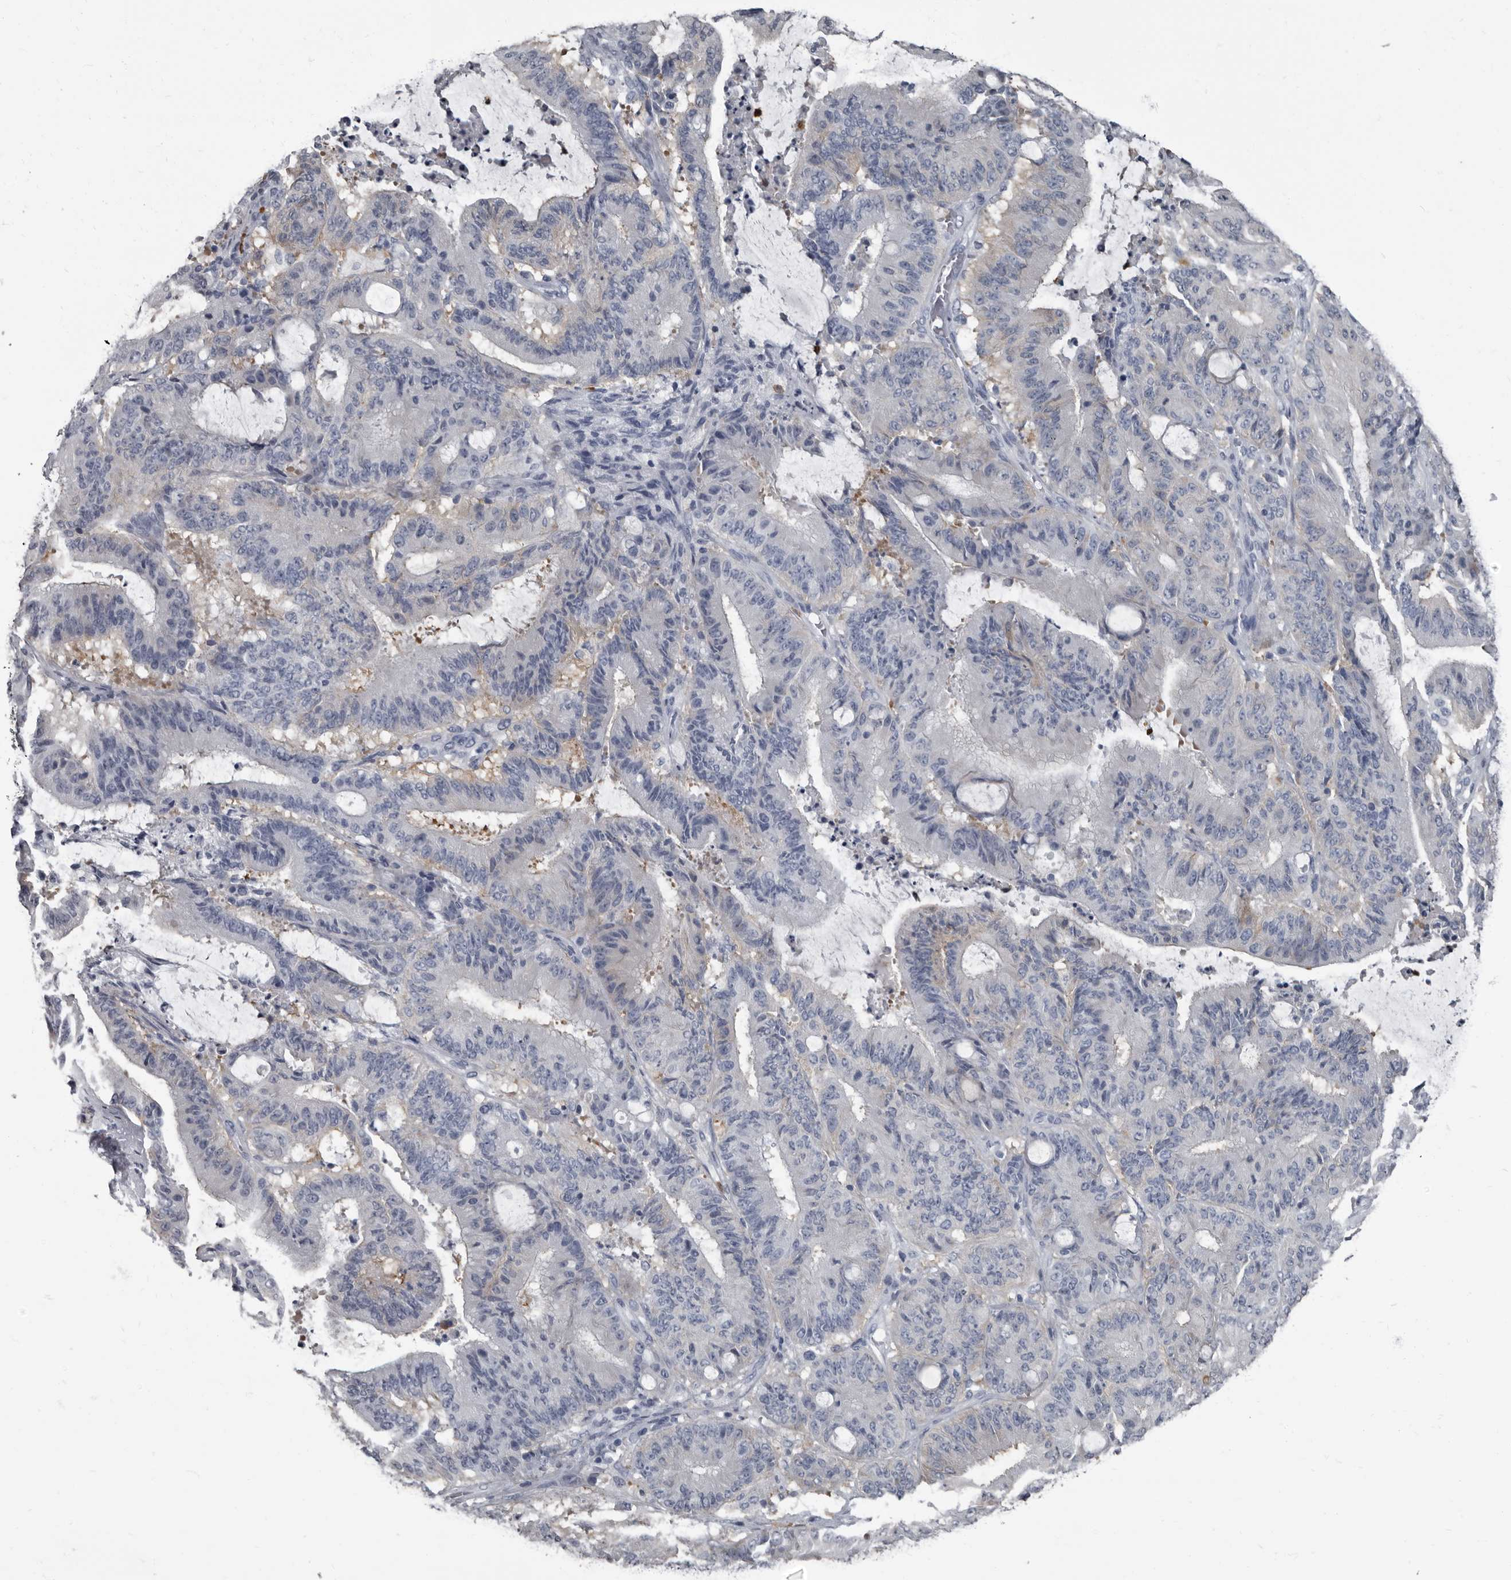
{"staining": {"intensity": "negative", "quantity": "none", "location": "none"}, "tissue": "liver cancer", "cell_type": "Tumor cells", "image_type": "cancer", "snomed": [{"axis": "morphology", "description": "Normal tissue, NOS"}, {"axis": "morphology", "description": "Cholangiocarcinoma"}, {"axis": "topography", "description": "Liver"}, {"axis": "topography", "description": "Peripheral nerve tissue"}], "caption": "Tumor cells show no significant positivity in liver cholangiocarcinoma.", "gene": "TPD52L1", "patient": {"sex": "female", "age": 73}}